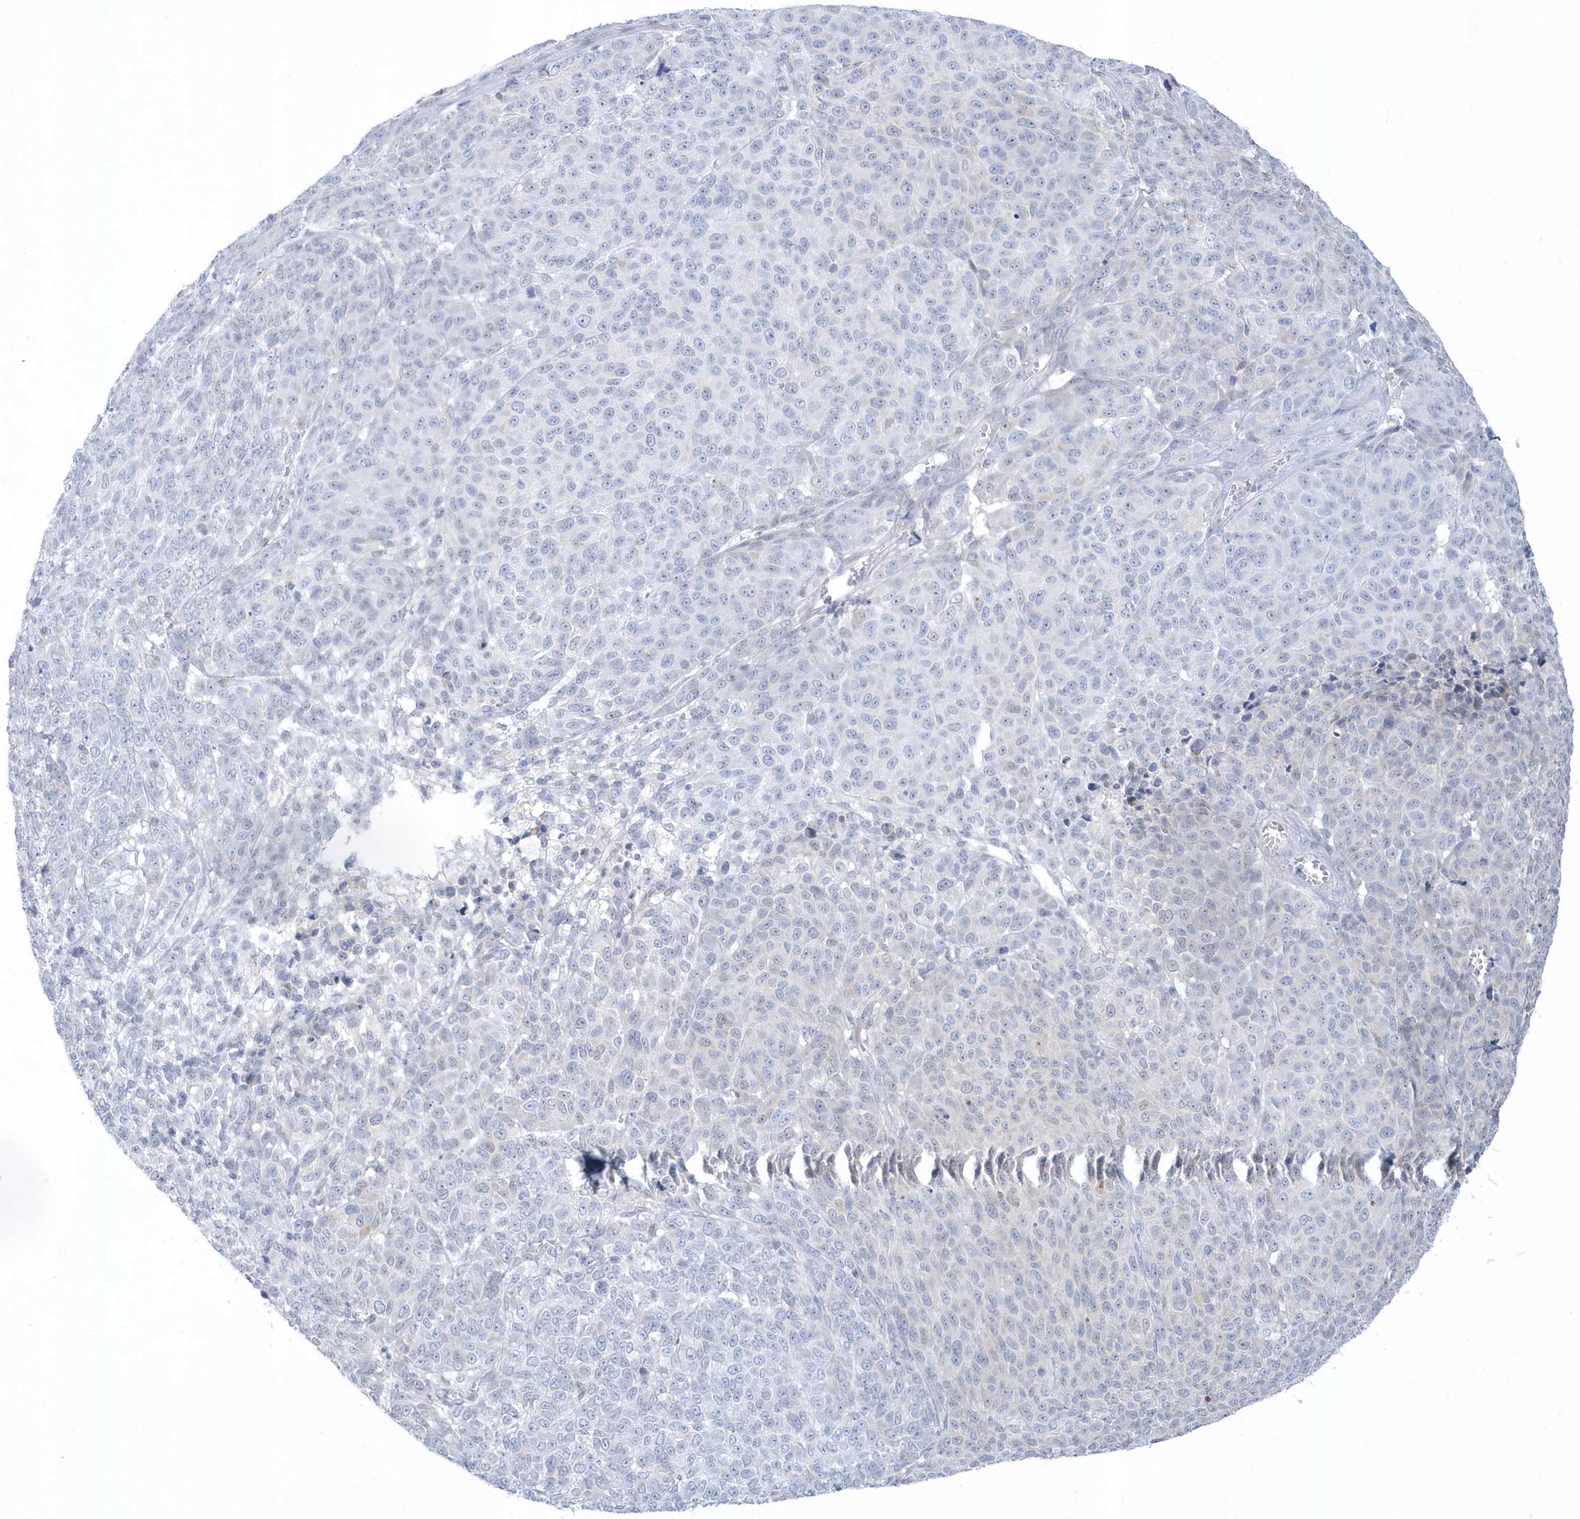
{"staining": {"intensity": "negative", "quantity": "none", "location": "none"}, "tissue": "melanoma", "cell_type": "Tumor cells", "image_type": "cancer", "snomed": [{"axis": "morphology", "description": "Malignant melanoma, NOS"}, {"axis": "topography", "description": "Skin"}], "caption": "Human melanoma stained for a protein using immunohistochemistry displays no positivity in tumor cells.", "gene": "PCBD1", "patient": {"sex": "male", "age": 49}}